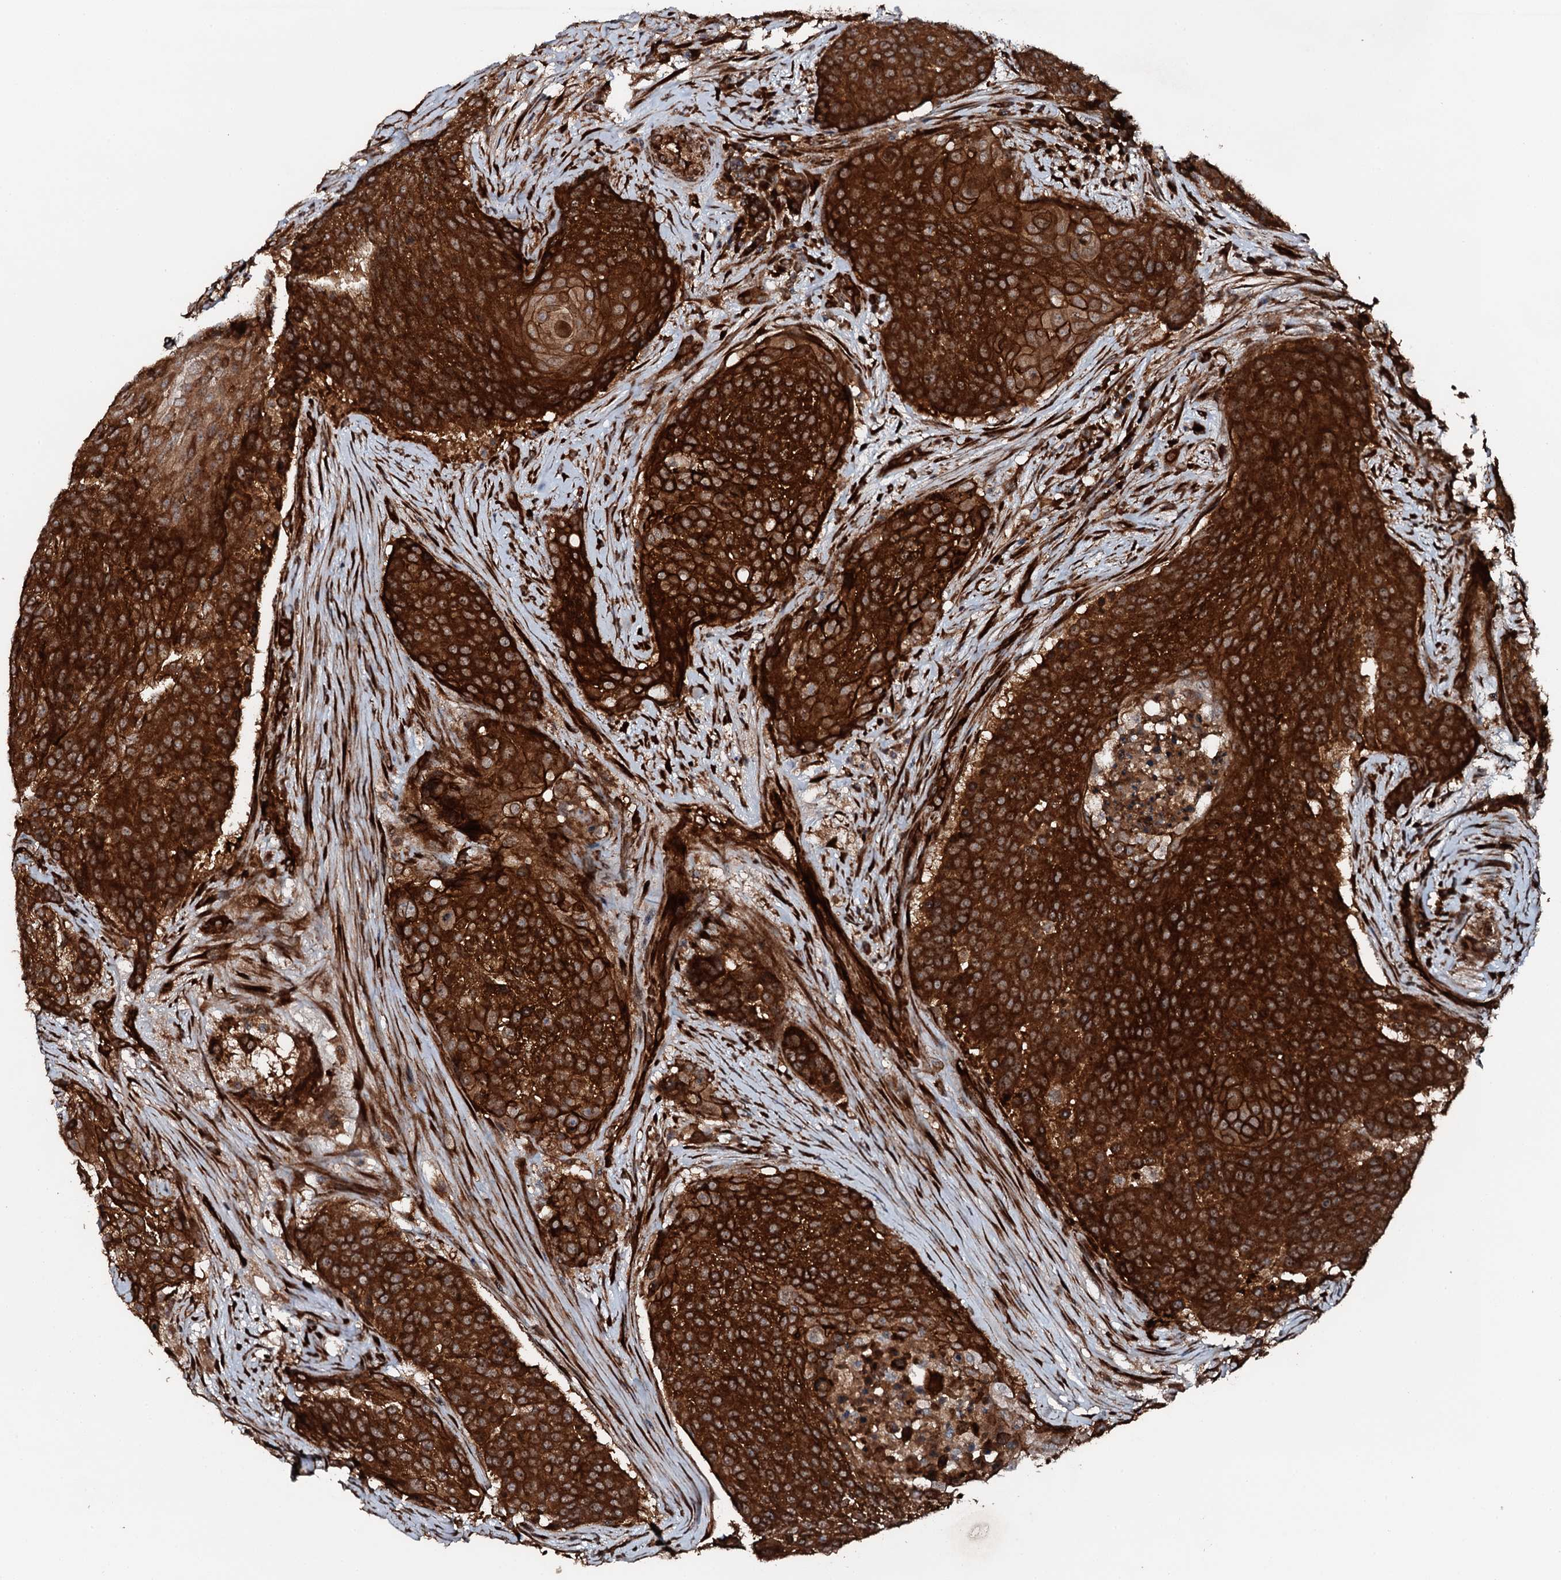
{"staining": {"intensity": "strong", "quantity": ">75%", "location": "cytoplasmic/membranous"}, "tissue": "urothelial cancer", "cell_type": "Tumor cells", "image_type": "cancer", "snomed": [{"axis": "morphology", "description": "Urothelial carcinoma, High grade"}, {"axis": "topography", "description": "Urinary bladder"}], "caption": "Strong cytoplasmic/membranous protein expression is seen in approximately >75% of tumor cells in urothelial cancer.", "gene": "FLYWCH1", "patient": {"sex": "female", "age": 63}}